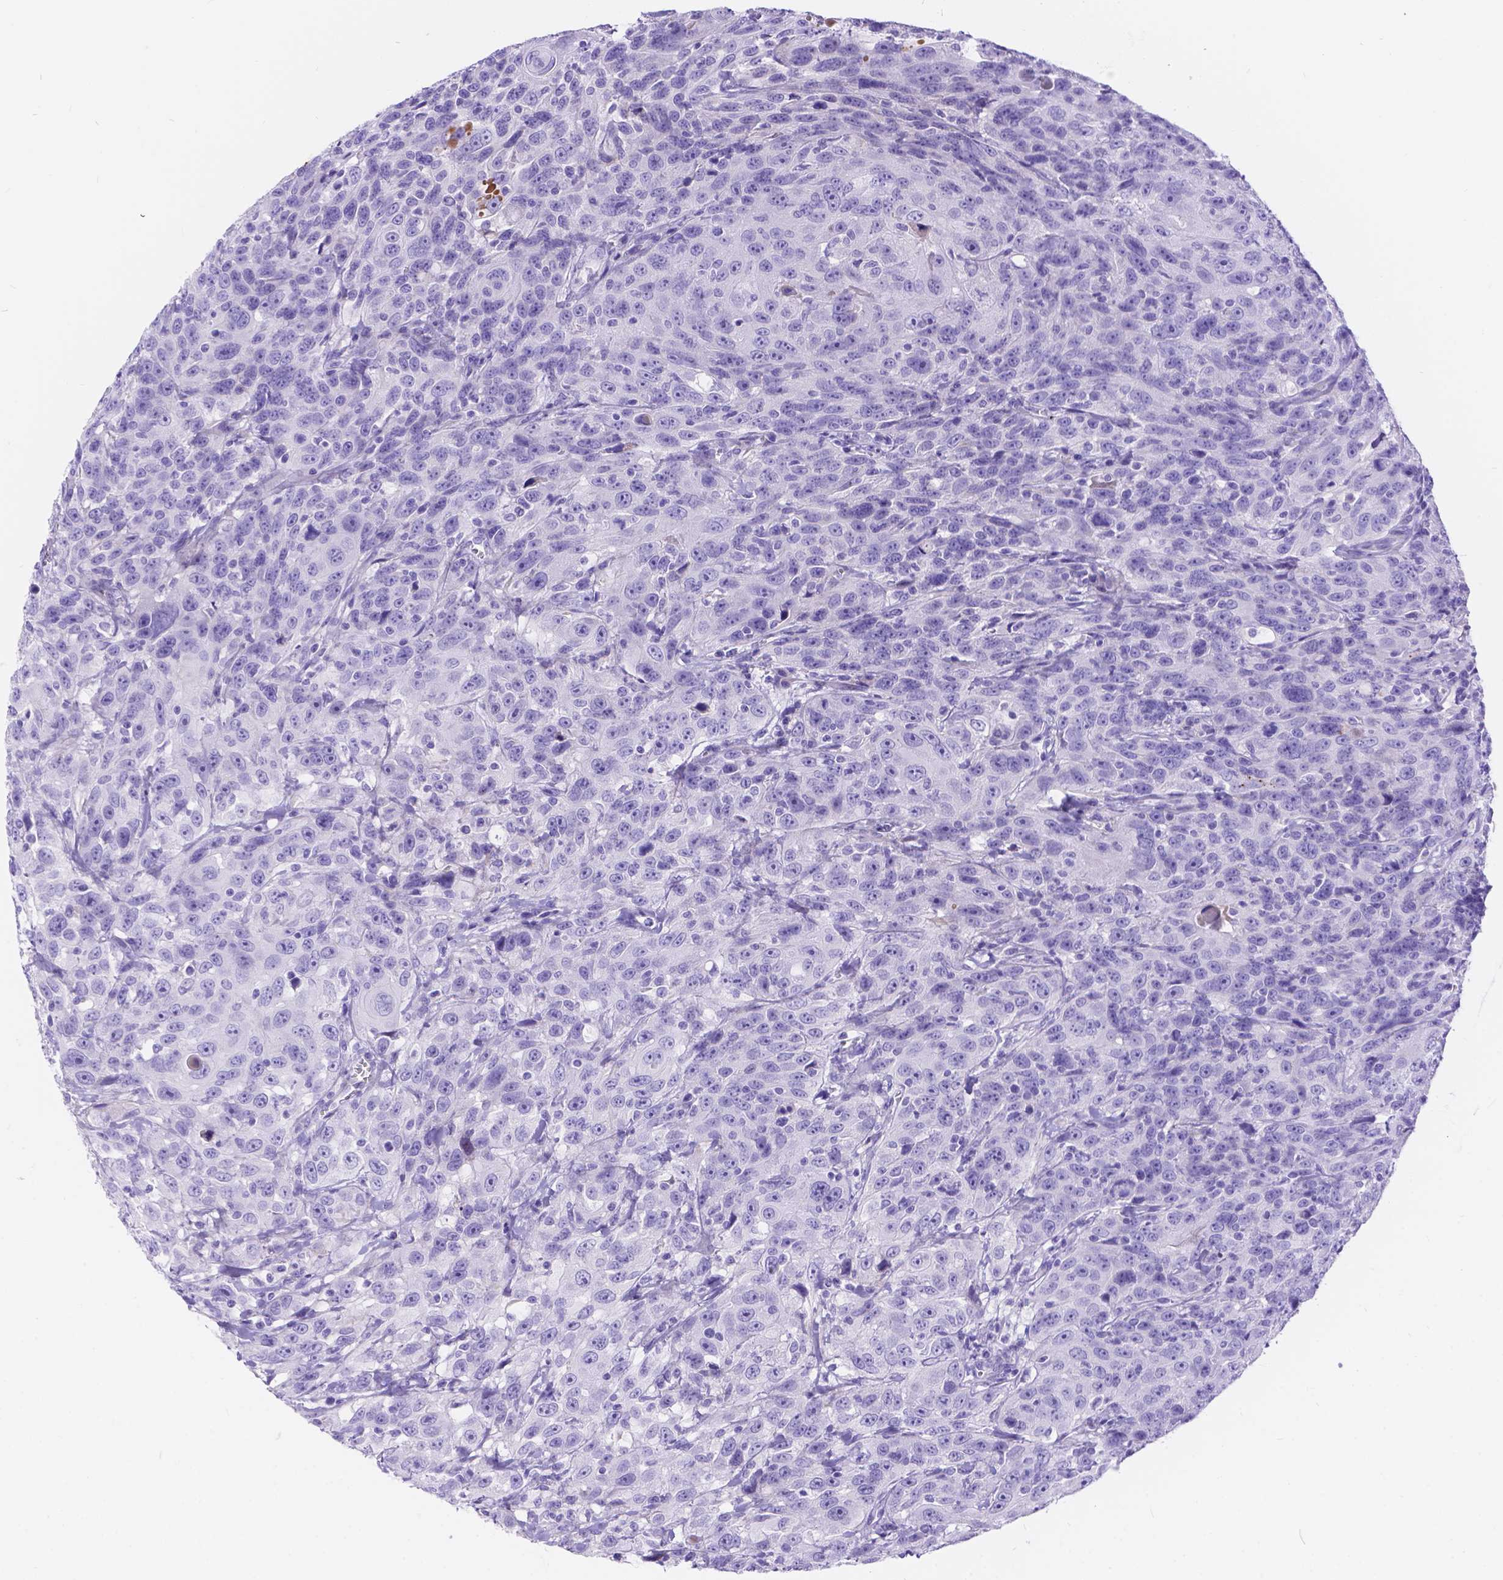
{"staining": {"intensity": "negative", "quantity": "none", "location": "none"}, "tissue": "urothelial cancer", "cell_type": "Tumor cells", "image_type": "cancer", "snomed": [{"axis": "morphology", "description": "Urothelial carcinoma, NOS"}, {"axis": "morphology", "description": "Urothelial carcinoma, High grade"}, {"axis": "topography", "description": "Urinary bladder"}], "caption": "This is an immunohistochemistry (IHC) micrograph of transitional cell carcinoma. There is no expression in tumor cells.", "gene": "KLHL10", "patient": {"sex": "female", "age": 73}}